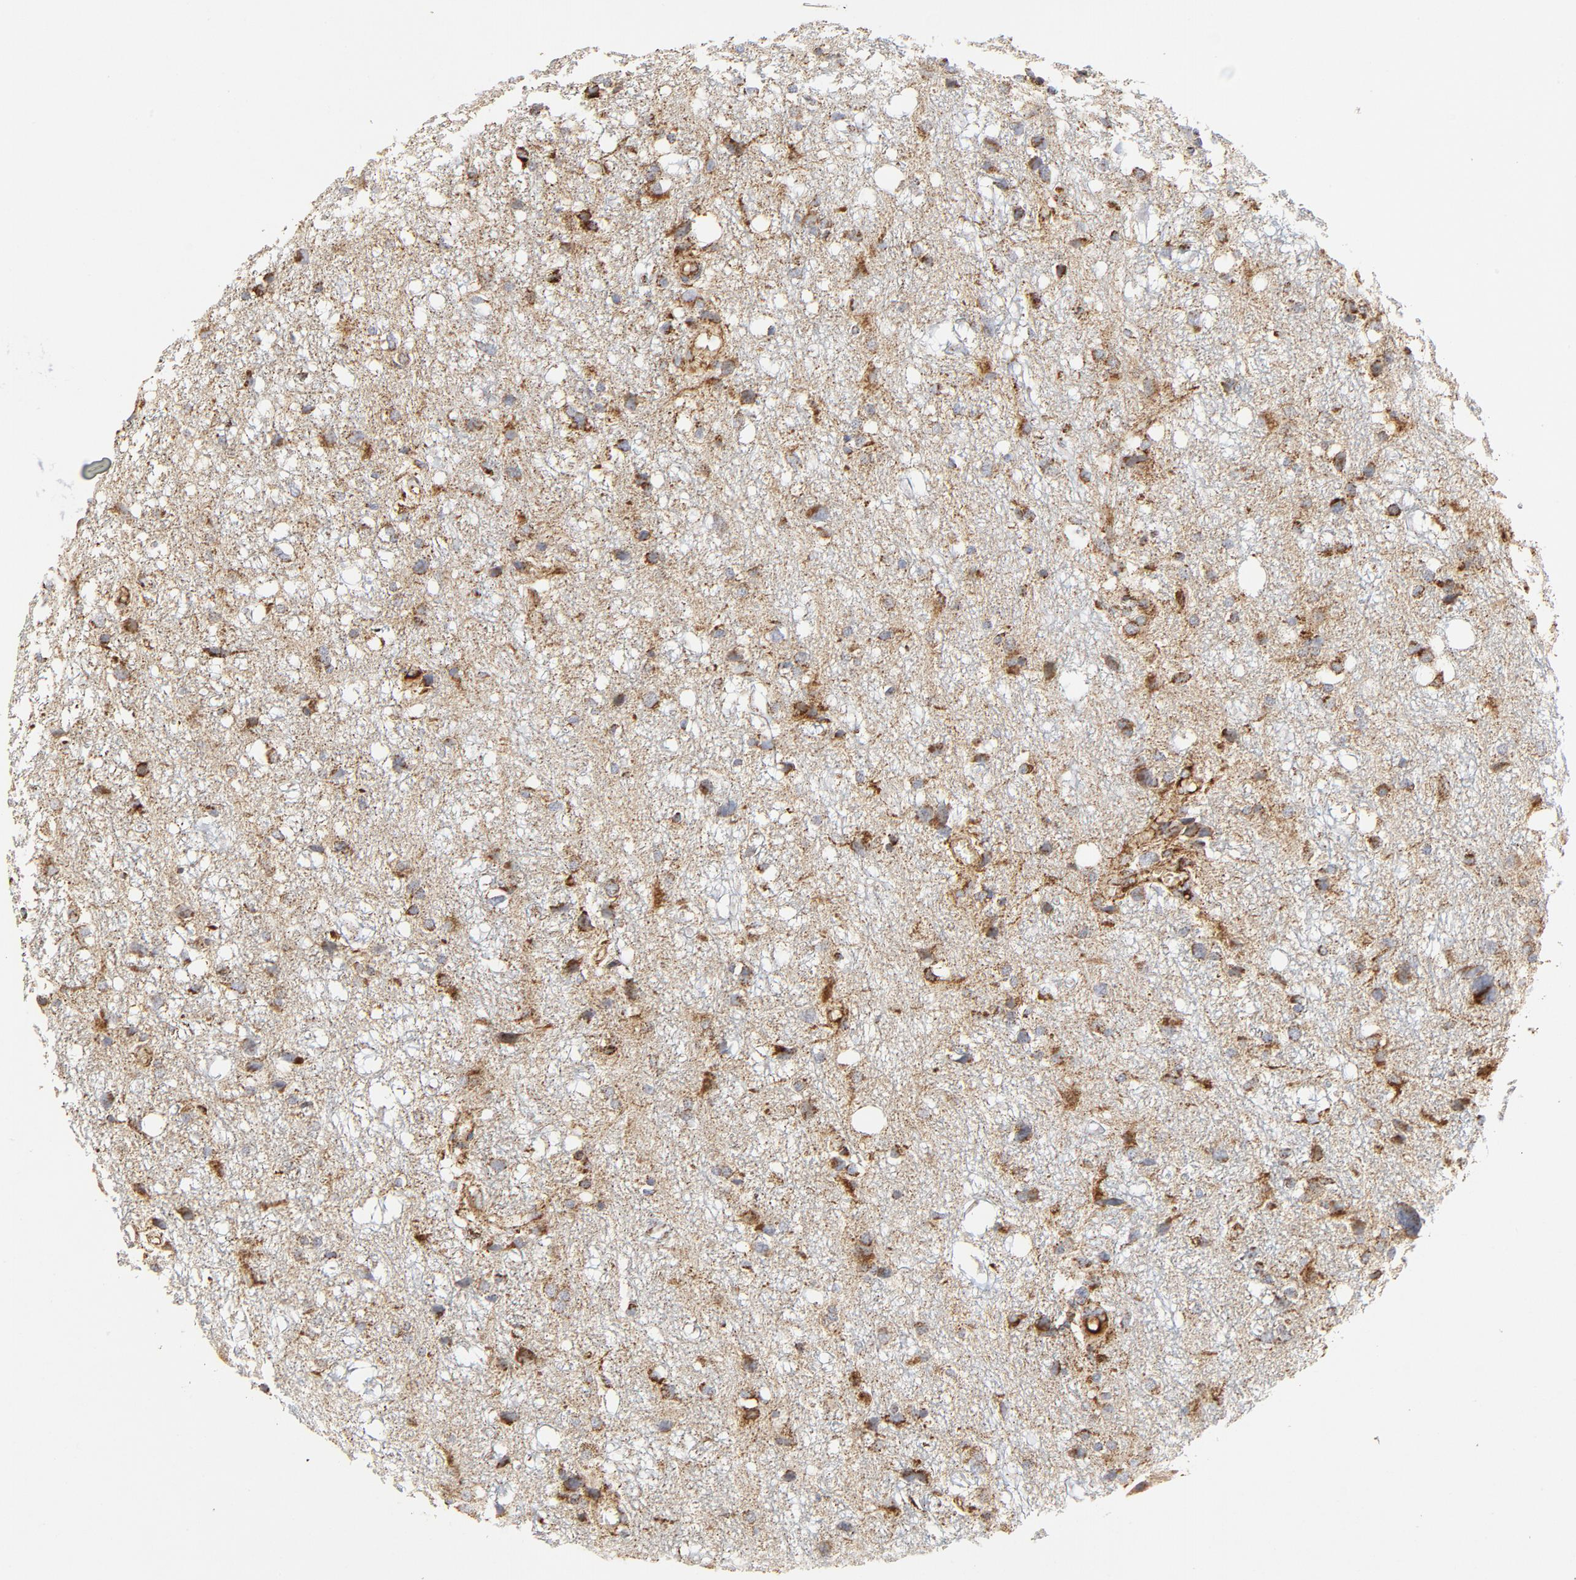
{"staining": {"intensity": "strong", "quantity": "25%-75%", "location": "cytoplasmic/membranous"}, "tissue": "glioma", "cell_type": "Tumor cells", "image_type": "cancer", "snomed": [{"axis": "morphology", "description": "Glioma, malignant, High grade"}, {"axis": "topography", "description": "Brain"}], "caption": "Tumor cells display high levels of strong cytoplasmic/membranous staining in approximately 25%-75% of cells in malignant high-grade glioma. The staining is performed using DAB brown chromogen to label protein expression. The nuclei are counter-stained blue using hematoxylin.", "gene": "PCNX4", "patient": {"sex": "female", "age": 59}}